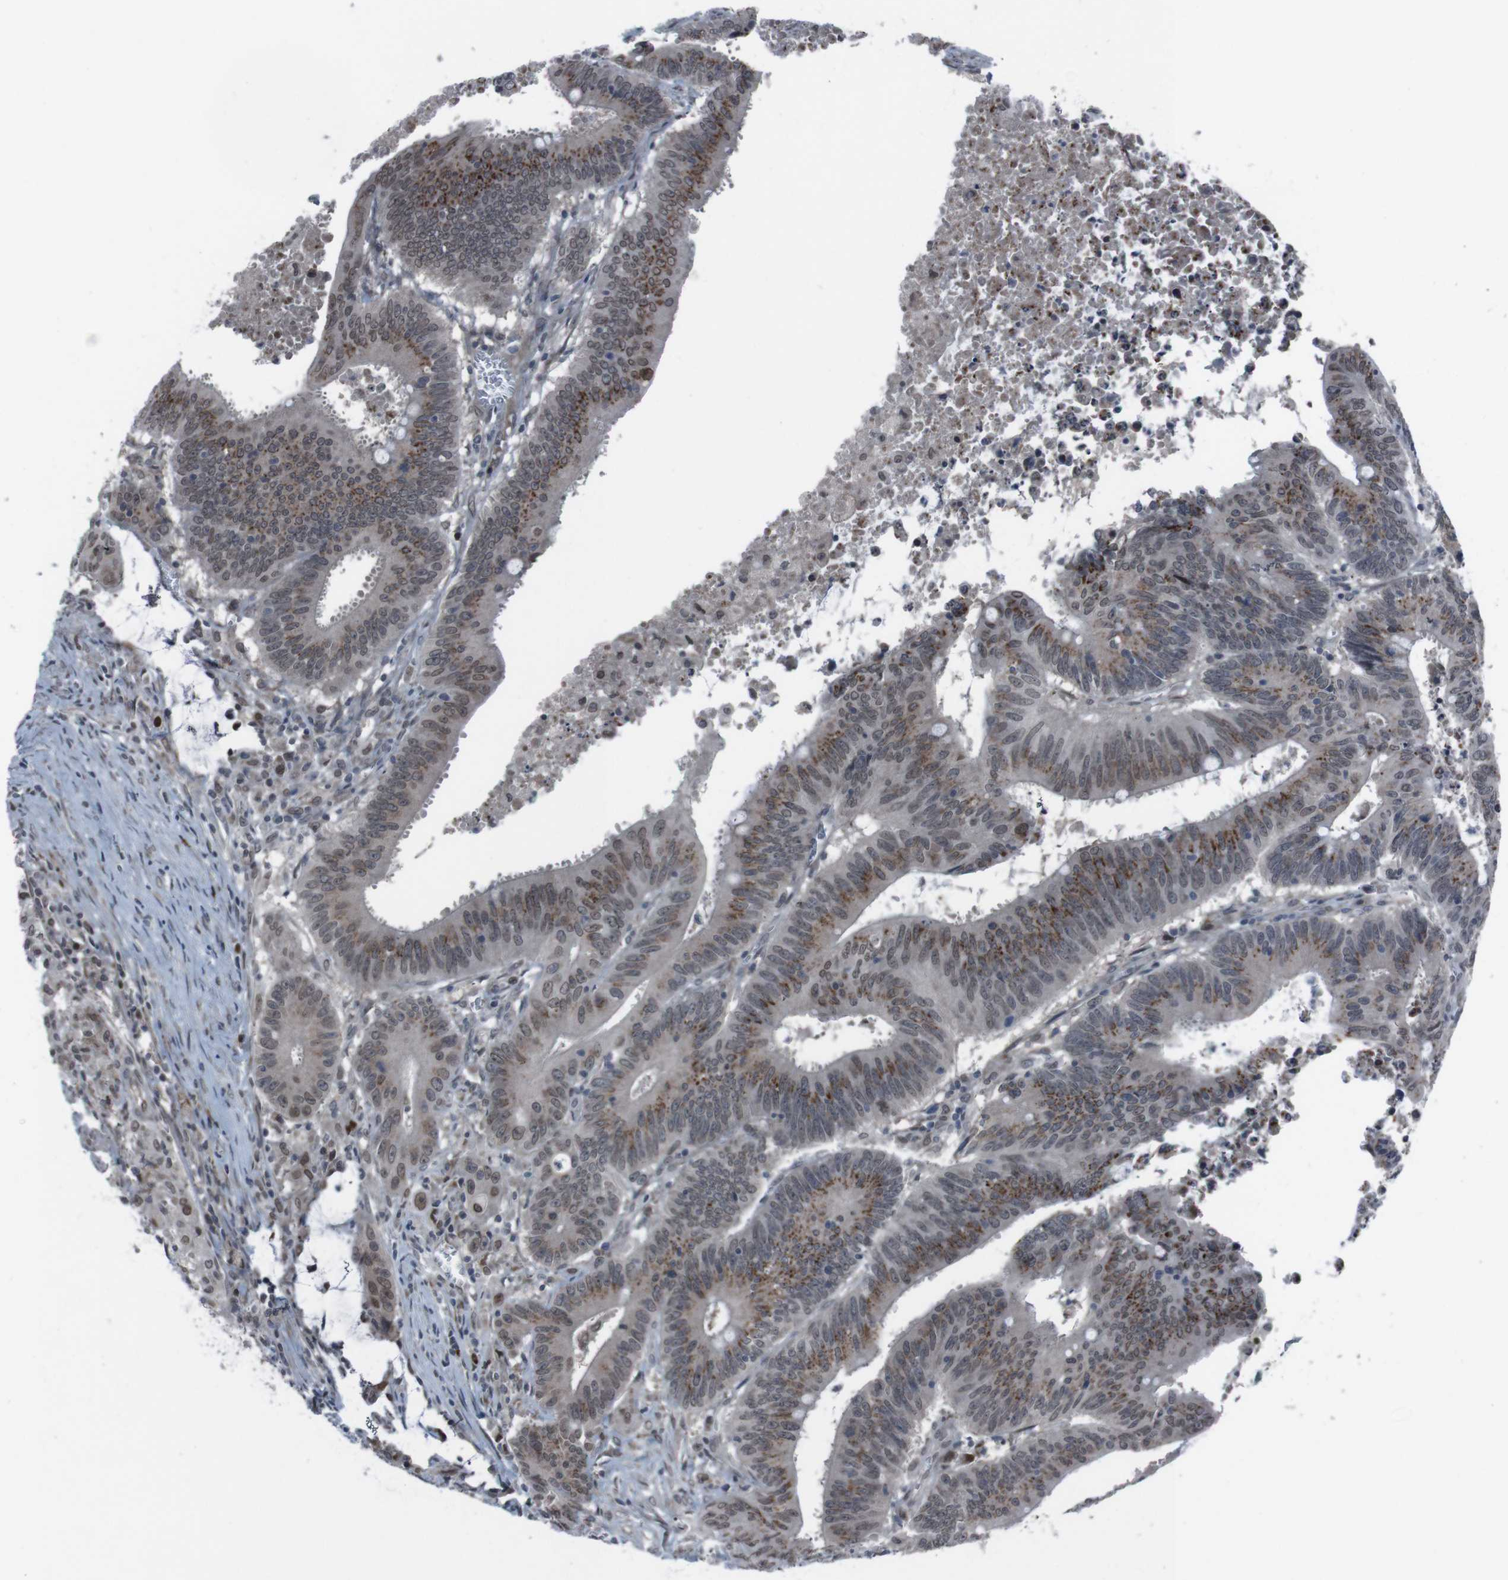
{"staining": {"intensity": "moderate", "quantity": "25%-75%", "location": "cytoplasmic/membranous,nuclear"}, "tissue": "colorectal cancer", "cell_type": "Tumor cells", "image_type": "cancer", "snomed": [{"axis": "morphology", "description": "Adenocarcinoma, NOS"}, {"axis": "topography", "description": "Colon"}], "caption": "The photomicrograph displays immunohistochemical staining of adenocarcinoma (colorectal). There is moderate cytoplasmic/membranous and nuclear expression is identified in about 25%-75% of tumor cells.", "gene": "SS18L1", "patient": {"sex": "male", "age": 45}}